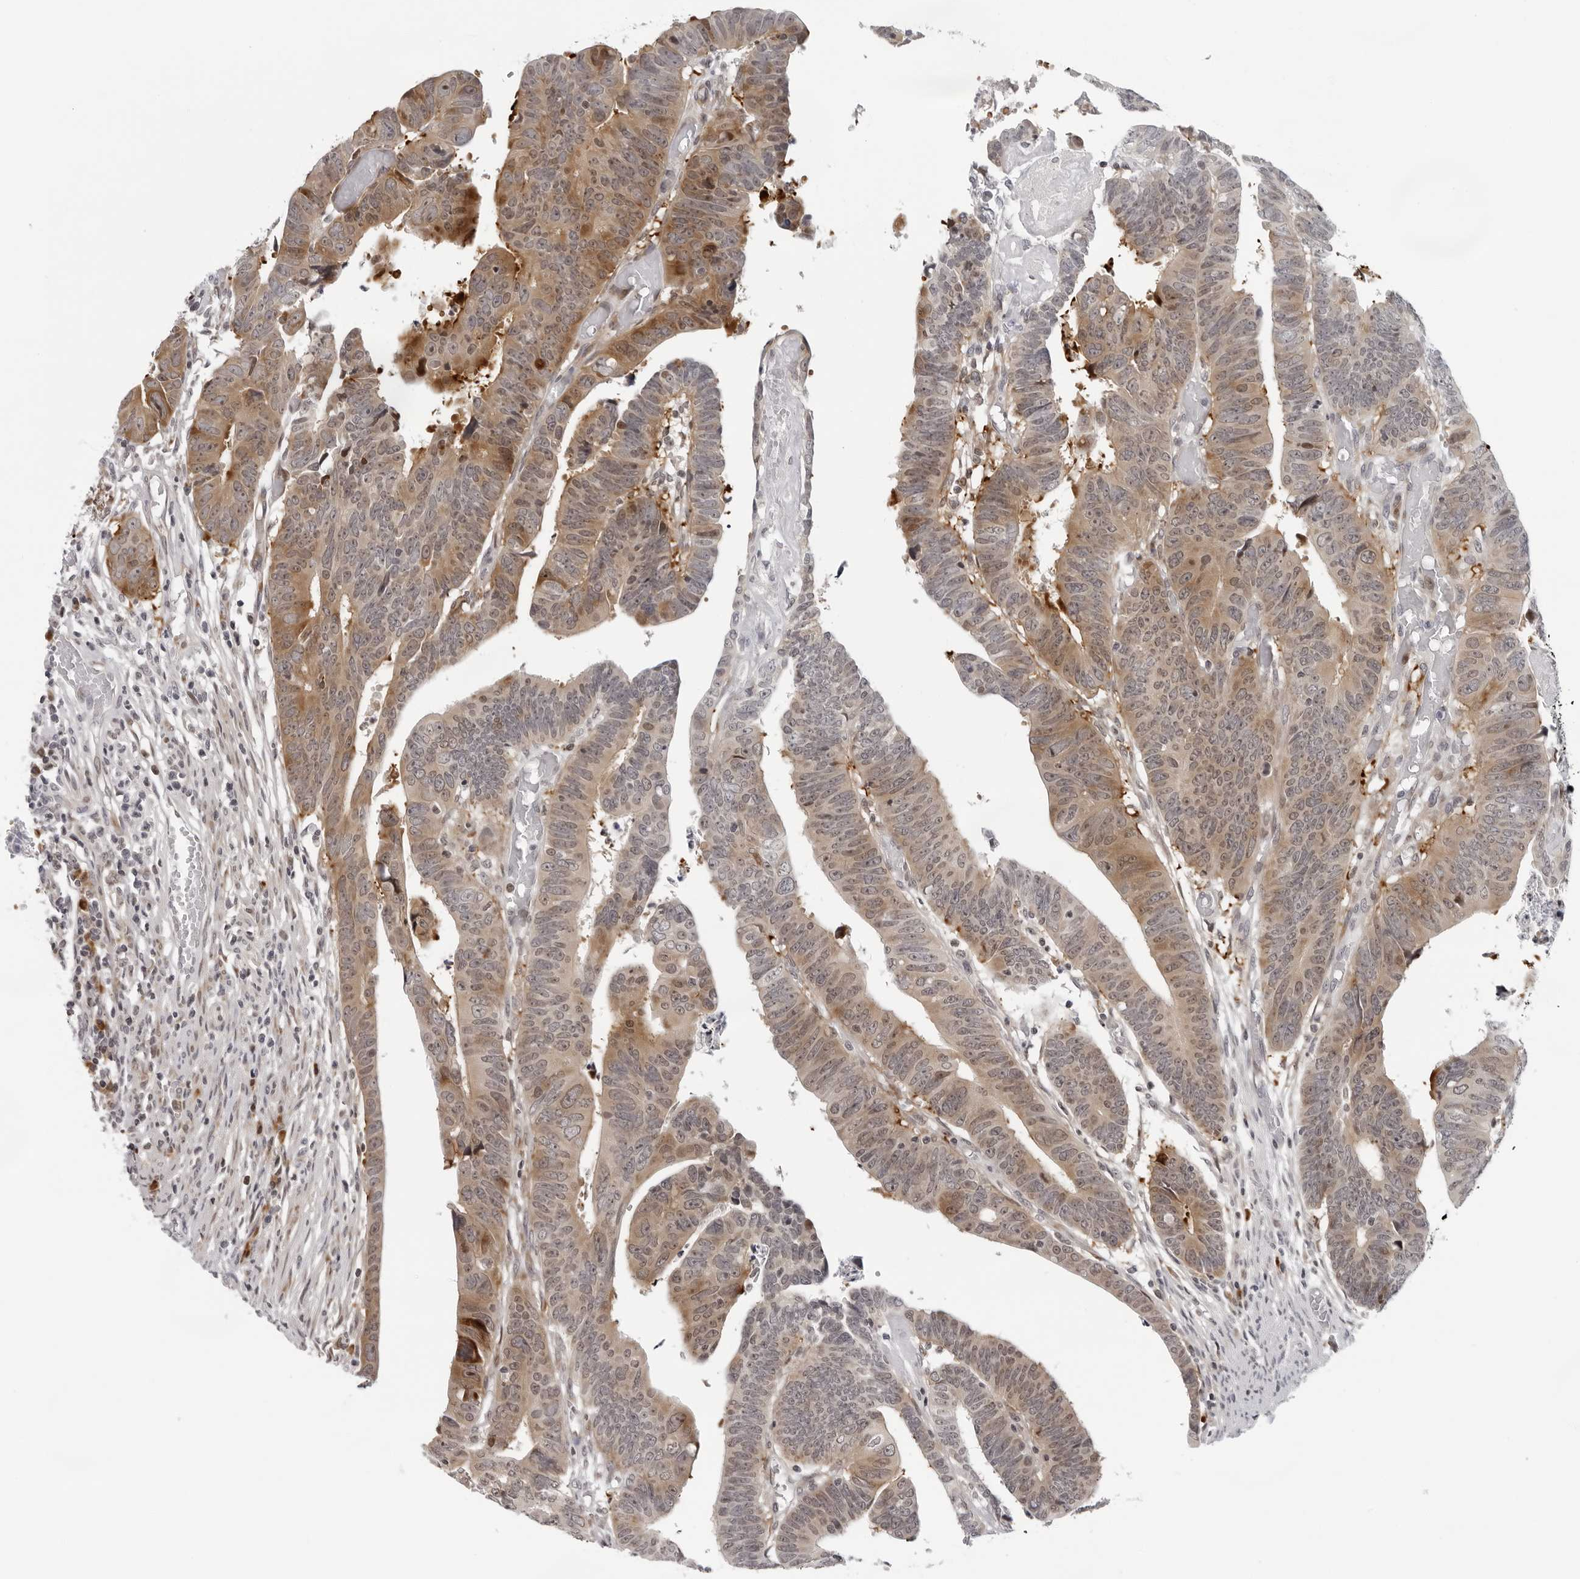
{"staining": {"intensity": "moderate", "quantity": ">75%", "location": "cytoplasmic/membranous"}, "tissue": "colorectal cancer", "cell_type": "Tumor cells", "image_type": "cancer", "snomed": [{"axis": "morphology", "description": "Adenocarcinoma, NOS"}, {"axis": "topography", "description": "Rectum"}], "caption": "Protein analysis of colorectal cancer (adenocarcinoma) tissue reveals moderate cytoplasmic/membranous expression in approximately >75% of tumor cells.", "gene": "PIP4K2C", "patient": {"sex": "female", "age": 65}}